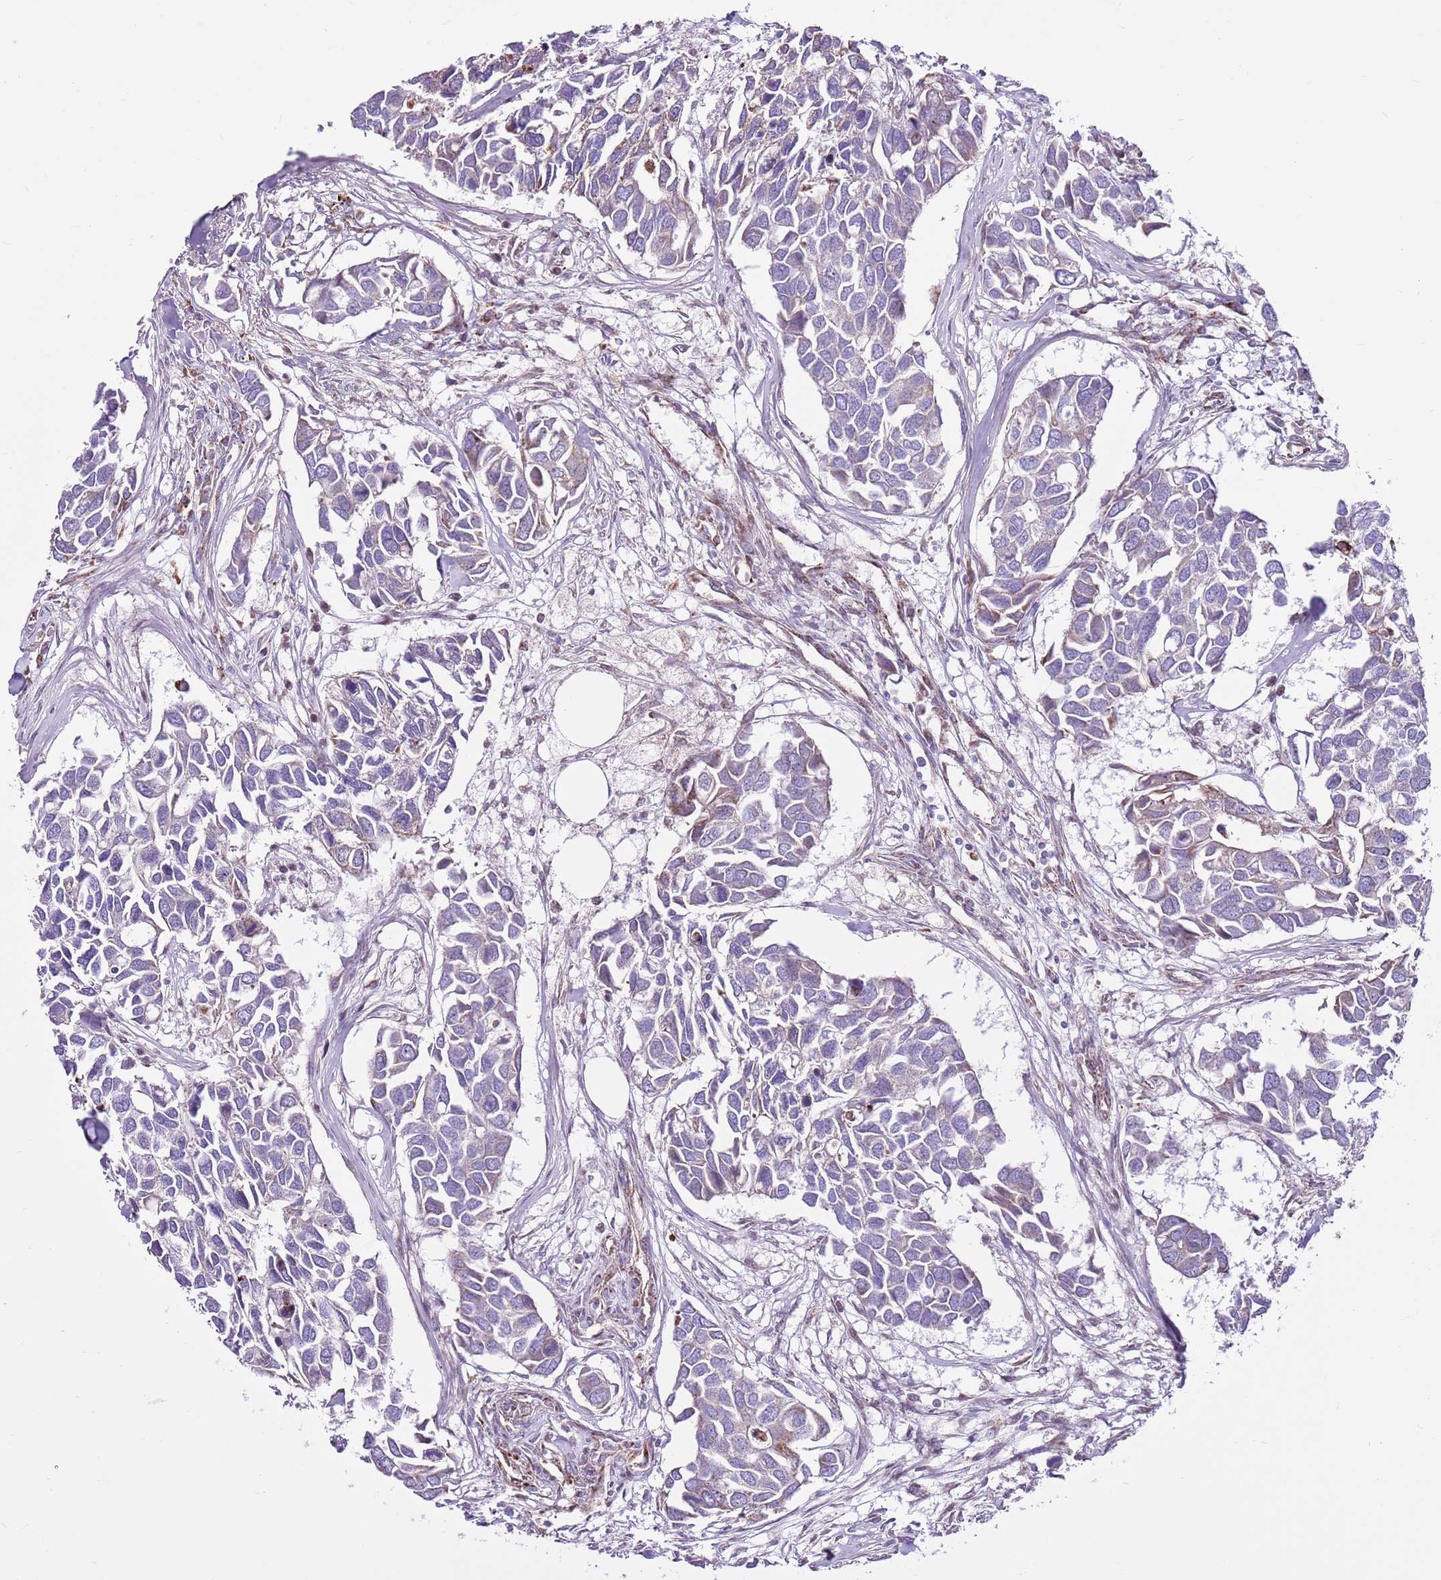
{"staining": {"intensity": "negative", "quantity": "none", "location": "none"}, "tissue": "breast cancer", "cell_type": "Tumor cells", "image_type": "cancer", "snomed": [{"axis": "morphology", "description": "Duct carcinoma"}, {"axis": "topography", "description": "Breast"}], "caption": "Immunohistochemical staining of human breast infiltrating ductal carcinoma exhibits no significant staining in tumor cells. The staining is performed using DAB brown chromogen with nuclei counter-stained in using hematoxylin.", "gene": "HECTD4", "patient": {"sex": "female", "age": 83}}